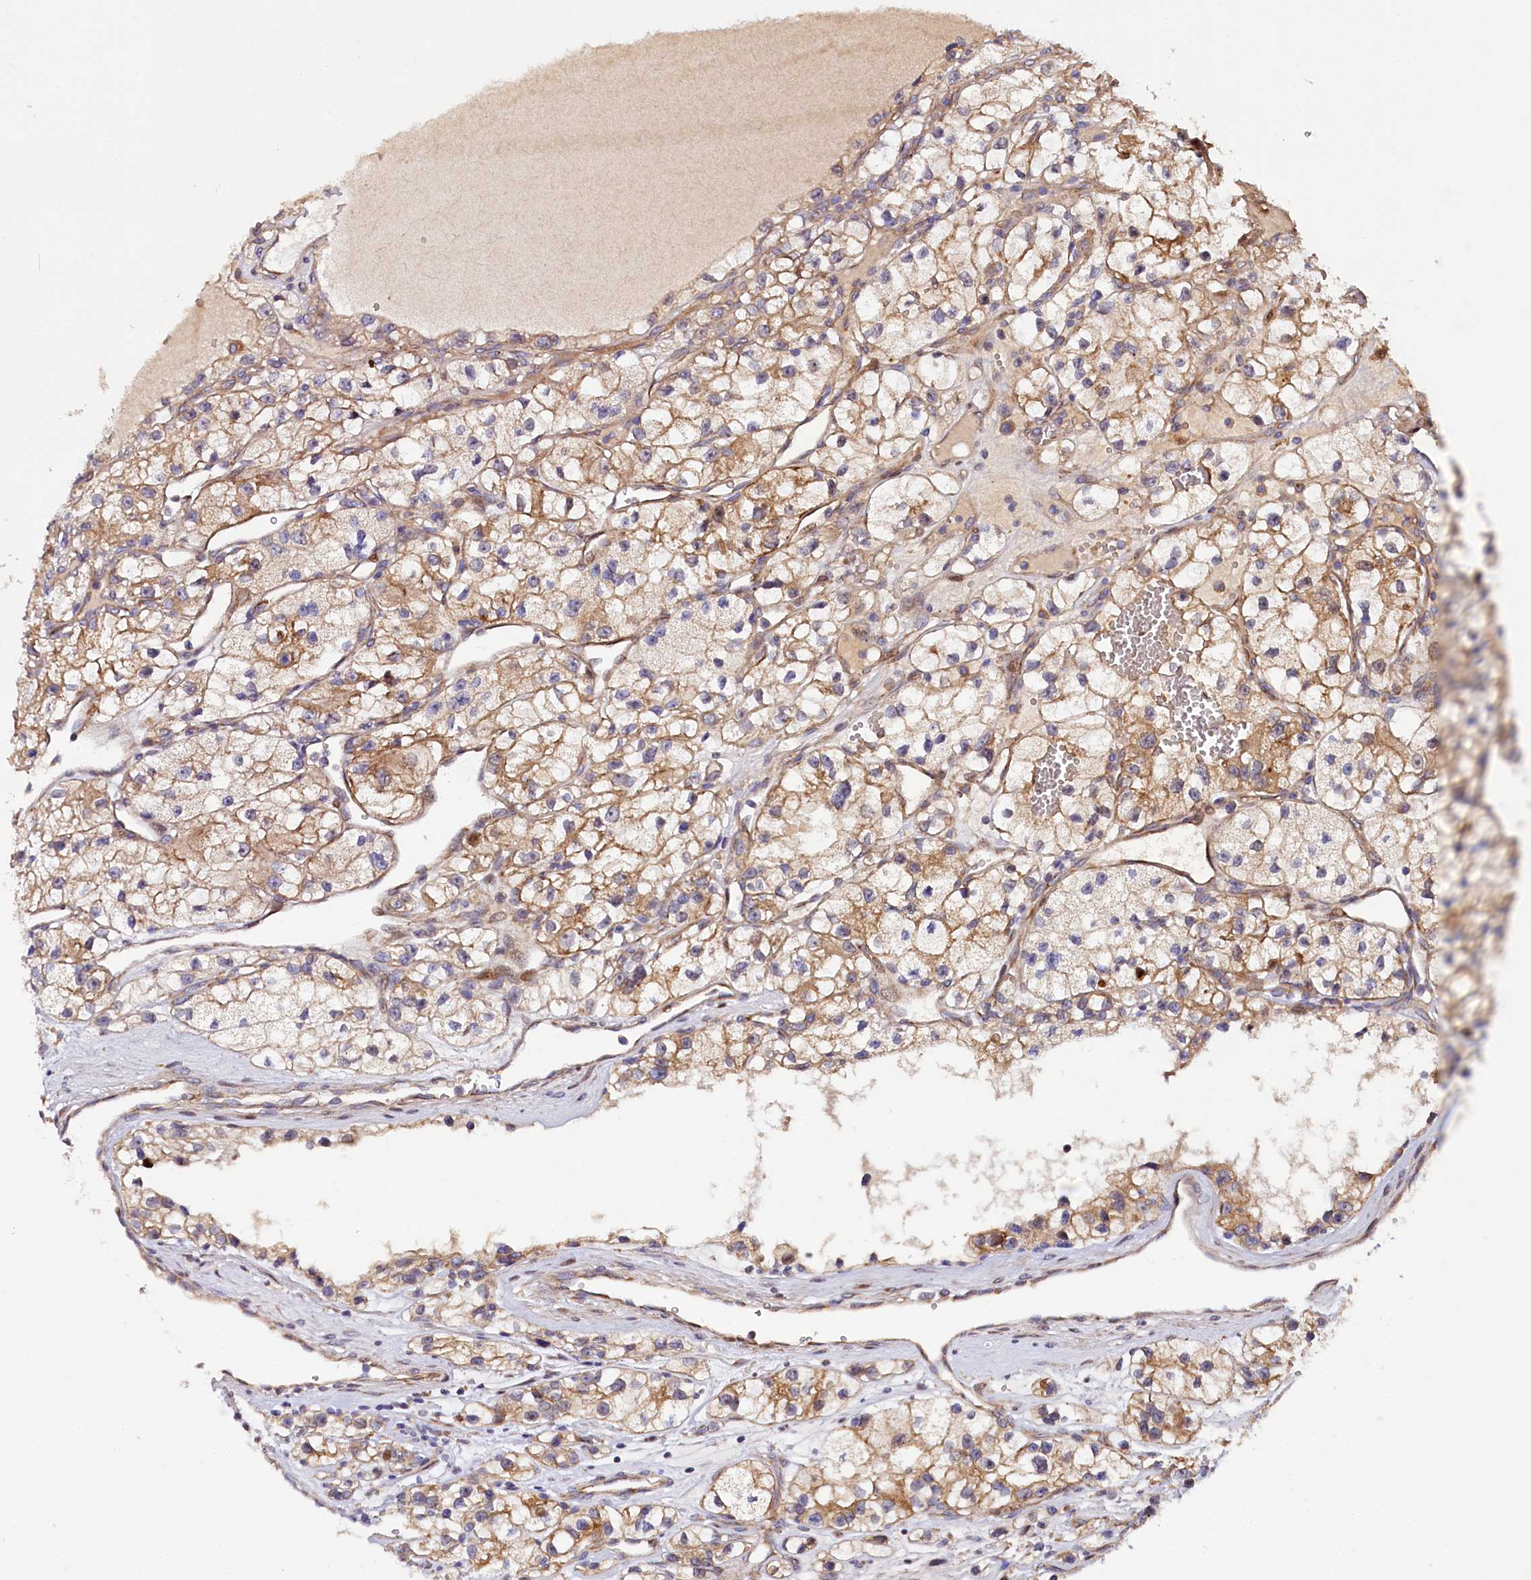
{"staining": {"intensity": "moderate", "quantity": ">75%", "location": "cytoplasmic/membranous"}, "tissue": "renal cancer", "cell_type": "Tumor cells", "image_type": "cancer", "snomed": [{"axis": "morphology", "description": "Adenocarcinoma, NOS"}, {"axis": "topography", "description": "Kidney"}], "caption": "This histopathology image shows renal cancer (adenocarcinoma) stained with IHC to label a protein in brown. The cytoplasmic/membranous of tumor cells show moderate positivity for the protein. Nuclei are counter-stained blue.", "gene": "PDZRN3", "patient": {"sex": "female", "age": 57}}